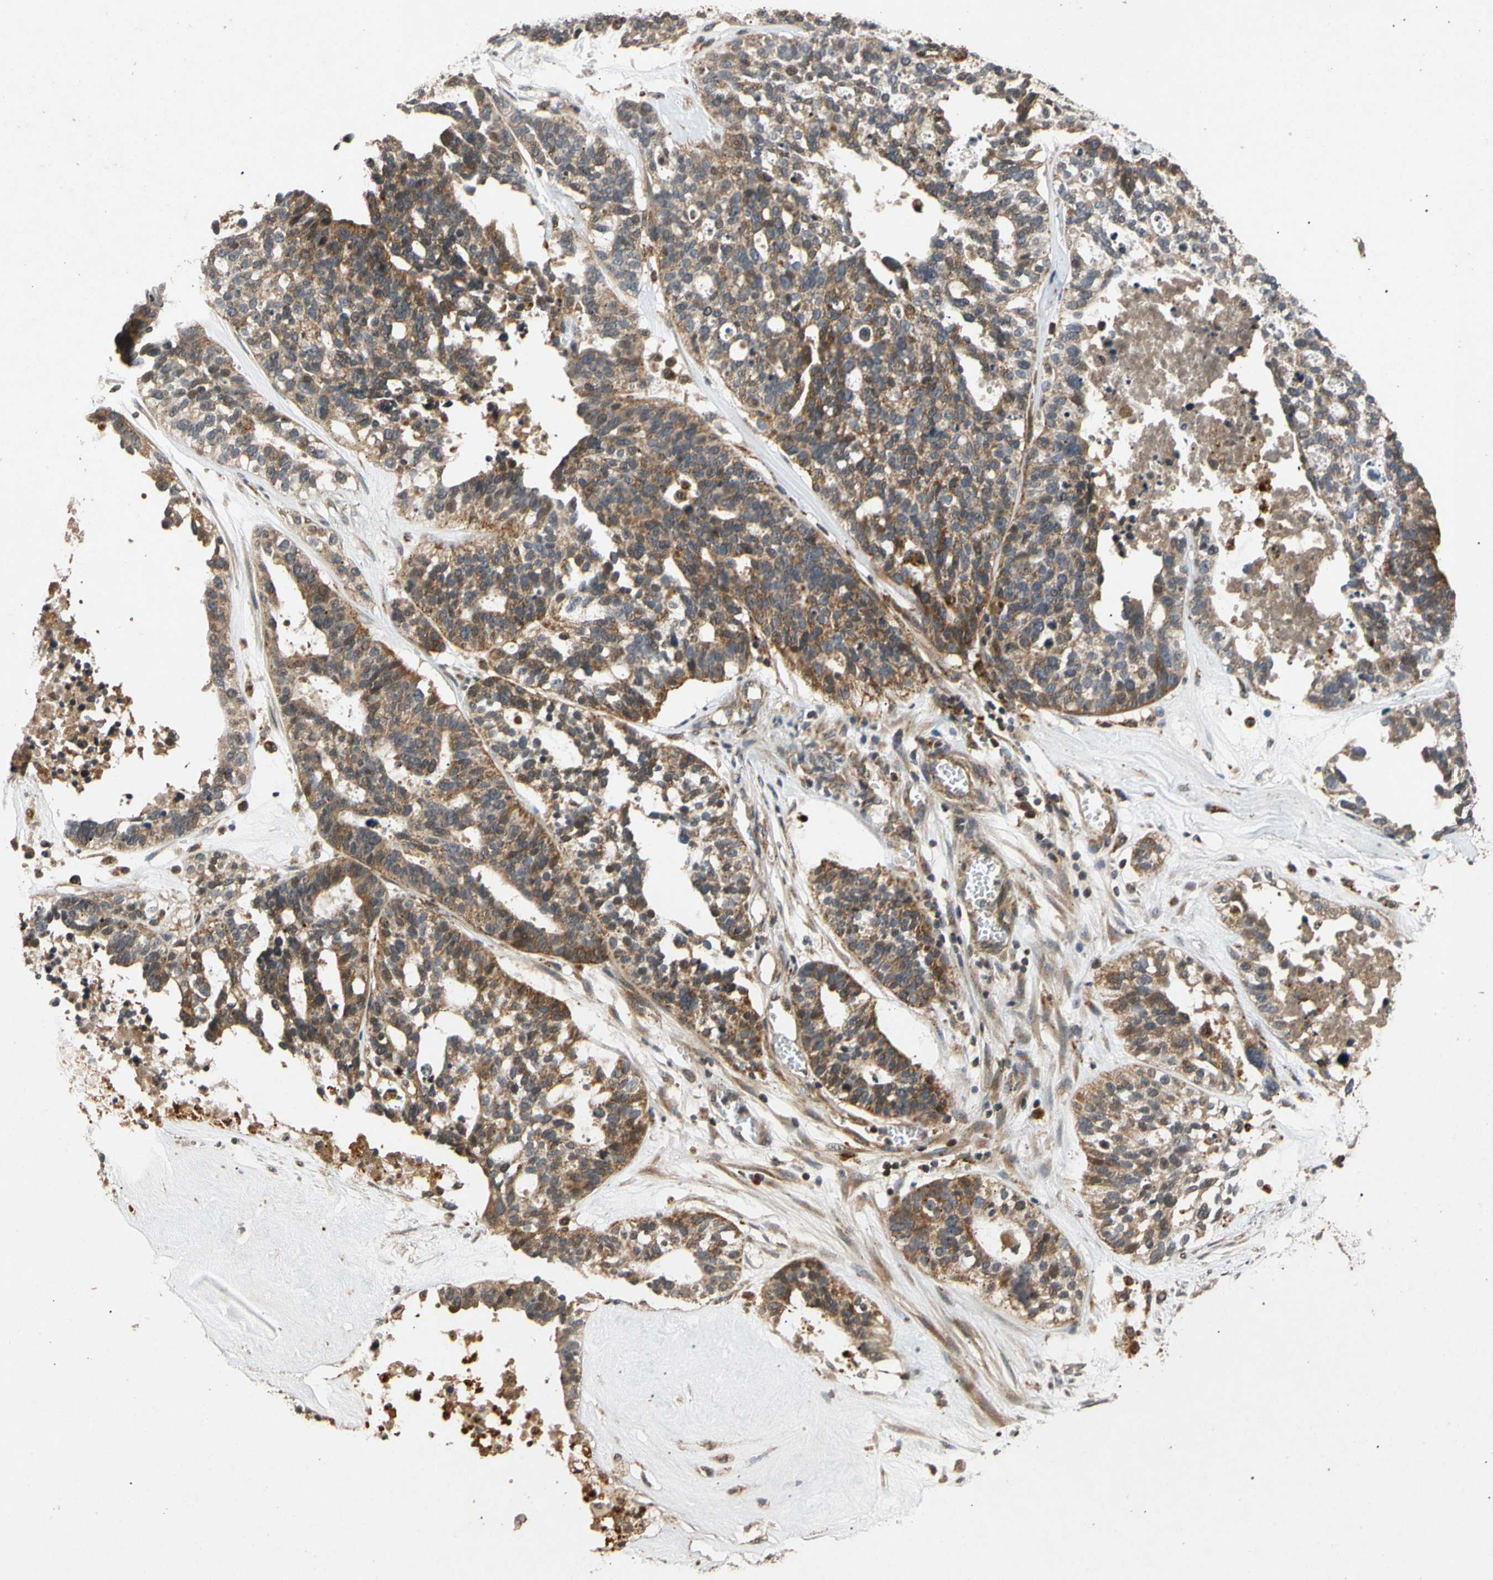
{"staining": {"intensity": "strong", "quantity": ">75%", "location": "cytoplasmic/membranous"}, "tissue": "ovarian cancer", "cell_type": "Tumor cells", "image_type": "cancer", "snomed": [{"axis": "morphology", "description": "Cystadenocarcinoma, serous, NOS"}, {"axis": "topography", "description": "Ovary"}], "caption": "Immunohistochemistry (IHC) photomicrograph of neoplastic tissue: serous cystadenocarcinoma (ovarian) stained using immunohistochemistry (IHC) shows high levels of strong protein expression localized specifically in the cytoplasmic/membranous of tumor cells, appearing as a cytoplasmic/membranous brown color.", "gene": "MRPS22", "patient": {"sex": "female", "age": 59}}